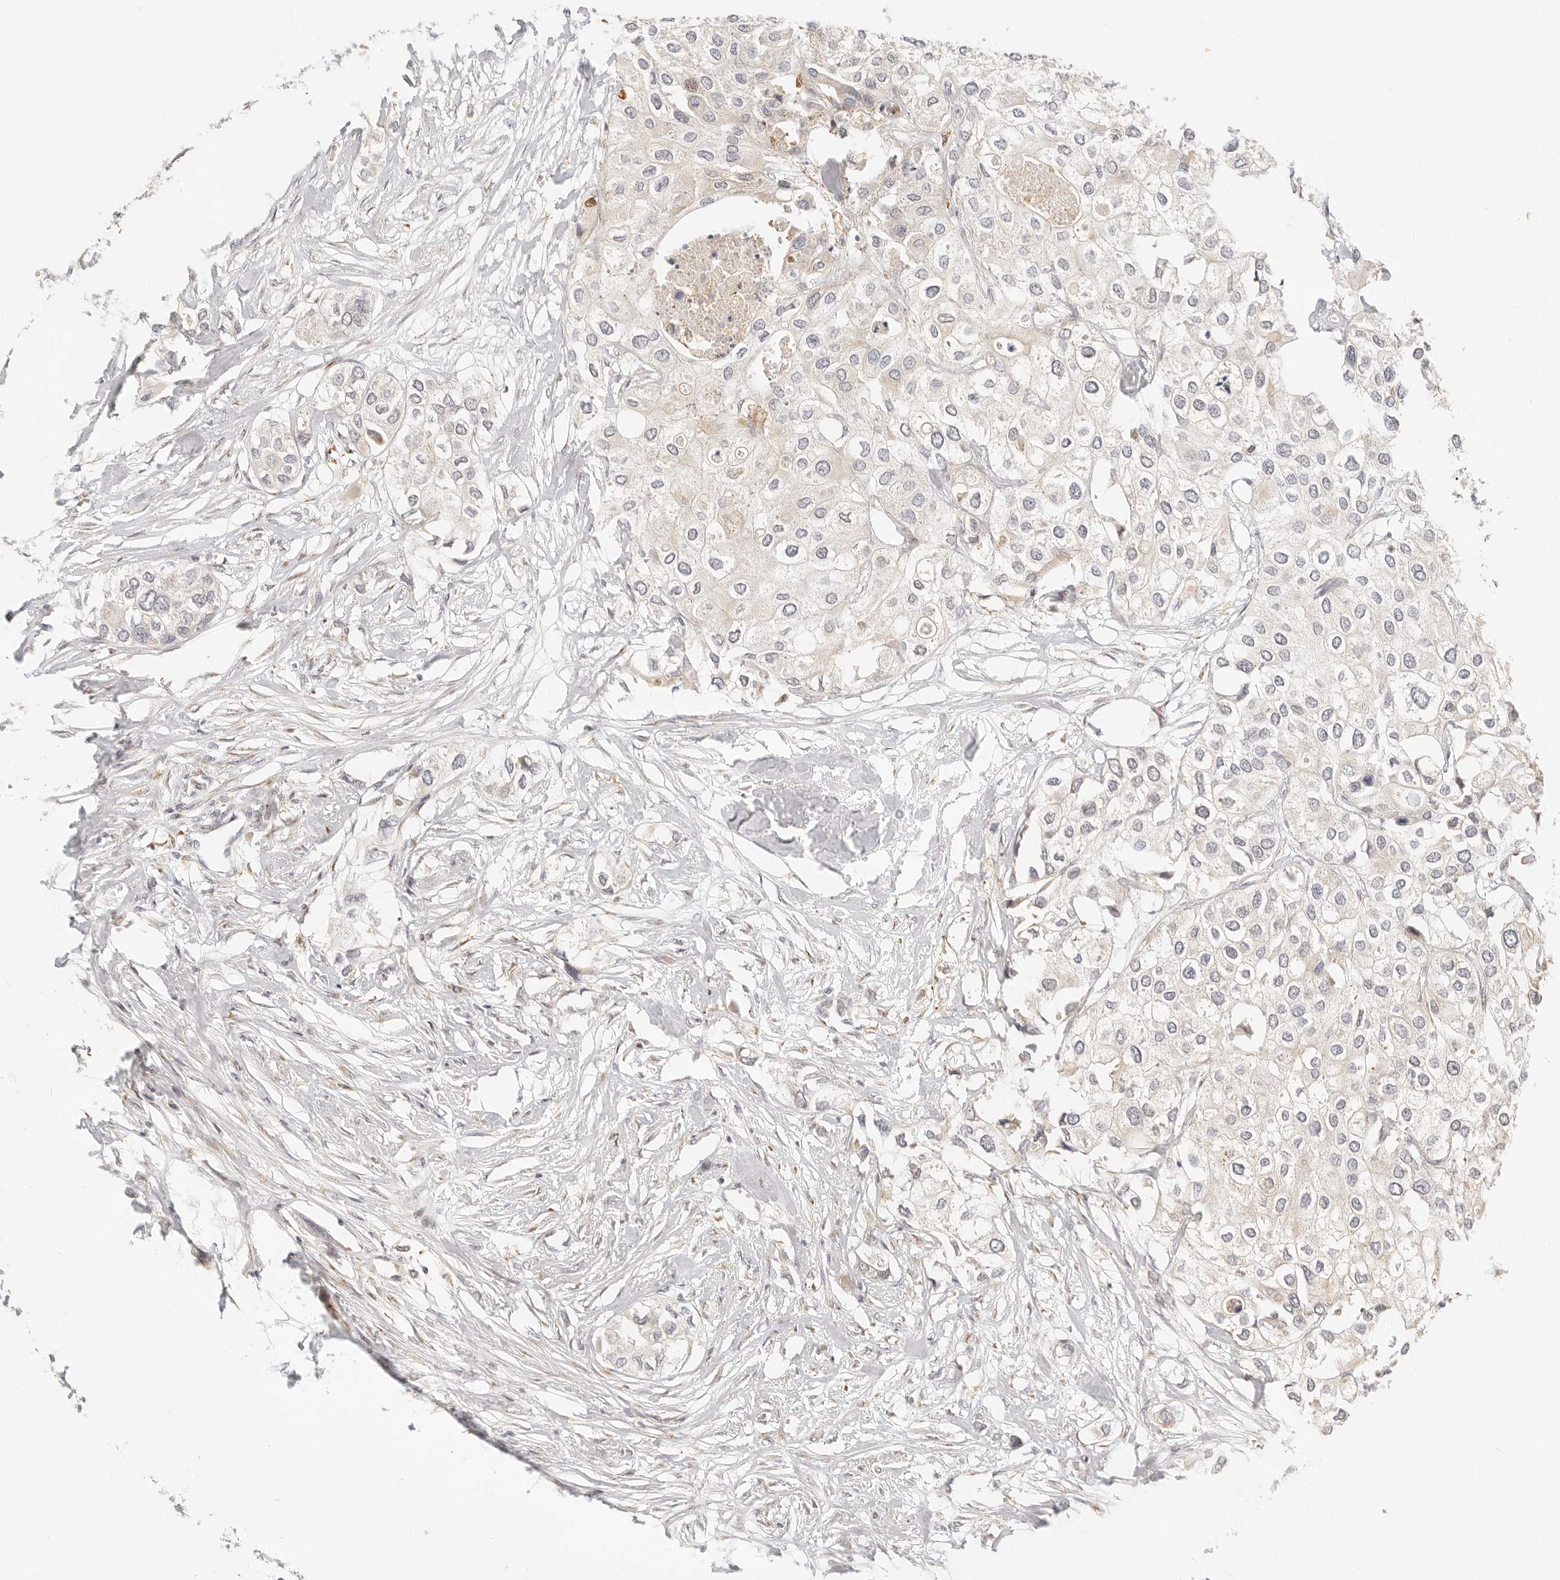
{"staining": {"intensity": "negative", "quantity": "none", "location": "none"}, "tissue": "urothelial cancer", "cell_type": "Tumor cells", "image_type": "cancer", "snomed": [{"axis": "morphology", "description": "Urothelial carcinoma, High grade"}, {"axis": "topography", "description": "Urinary bladder"}], "caption": "This is an IHC image of human urothelial cancer. There is no staining in tumor cells.", "gene": "FAM20B", "patient": {"sex": "male", "age": 64}}